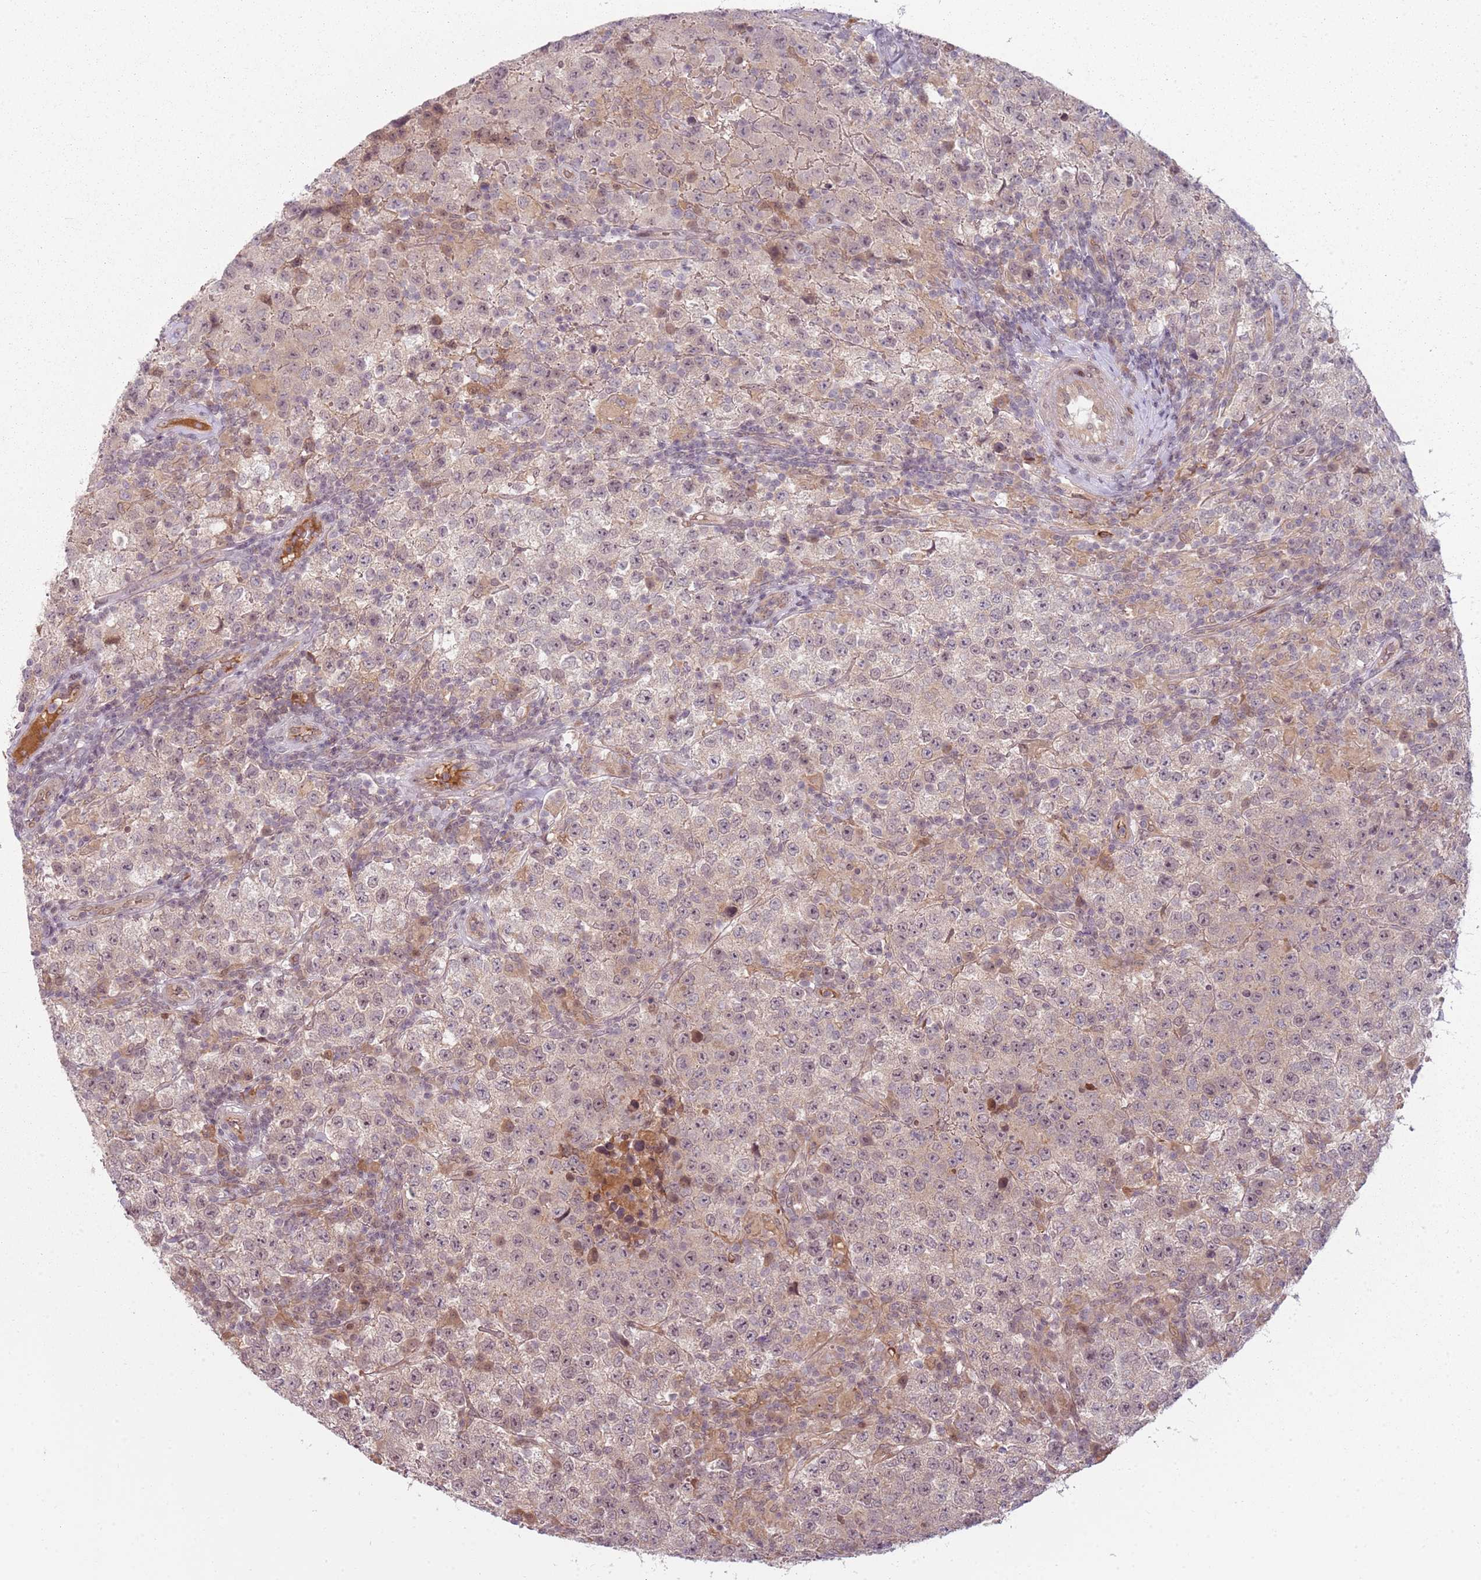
{"staining": {"intensity": "negative", "quantity": "none", "location": "none"}, "tissue": "testis cancer", "cell_type": "Tumor cells", "image_type": "cancer", "snomed": [{"axis": "morphology", "description": "Seminoma, NOS"}, {"axis": "morphology", "description": "Carcinoma, Embryonal, NOS"}, {"axis": "topography", "description": "Testis"}], "caption": "Protein analysis of testis embryonal carcinoma demonstrates no significant positivity in tumor cells.", "gene": "ADGRG1", "patient": {"sex": "male", "age": 41}}